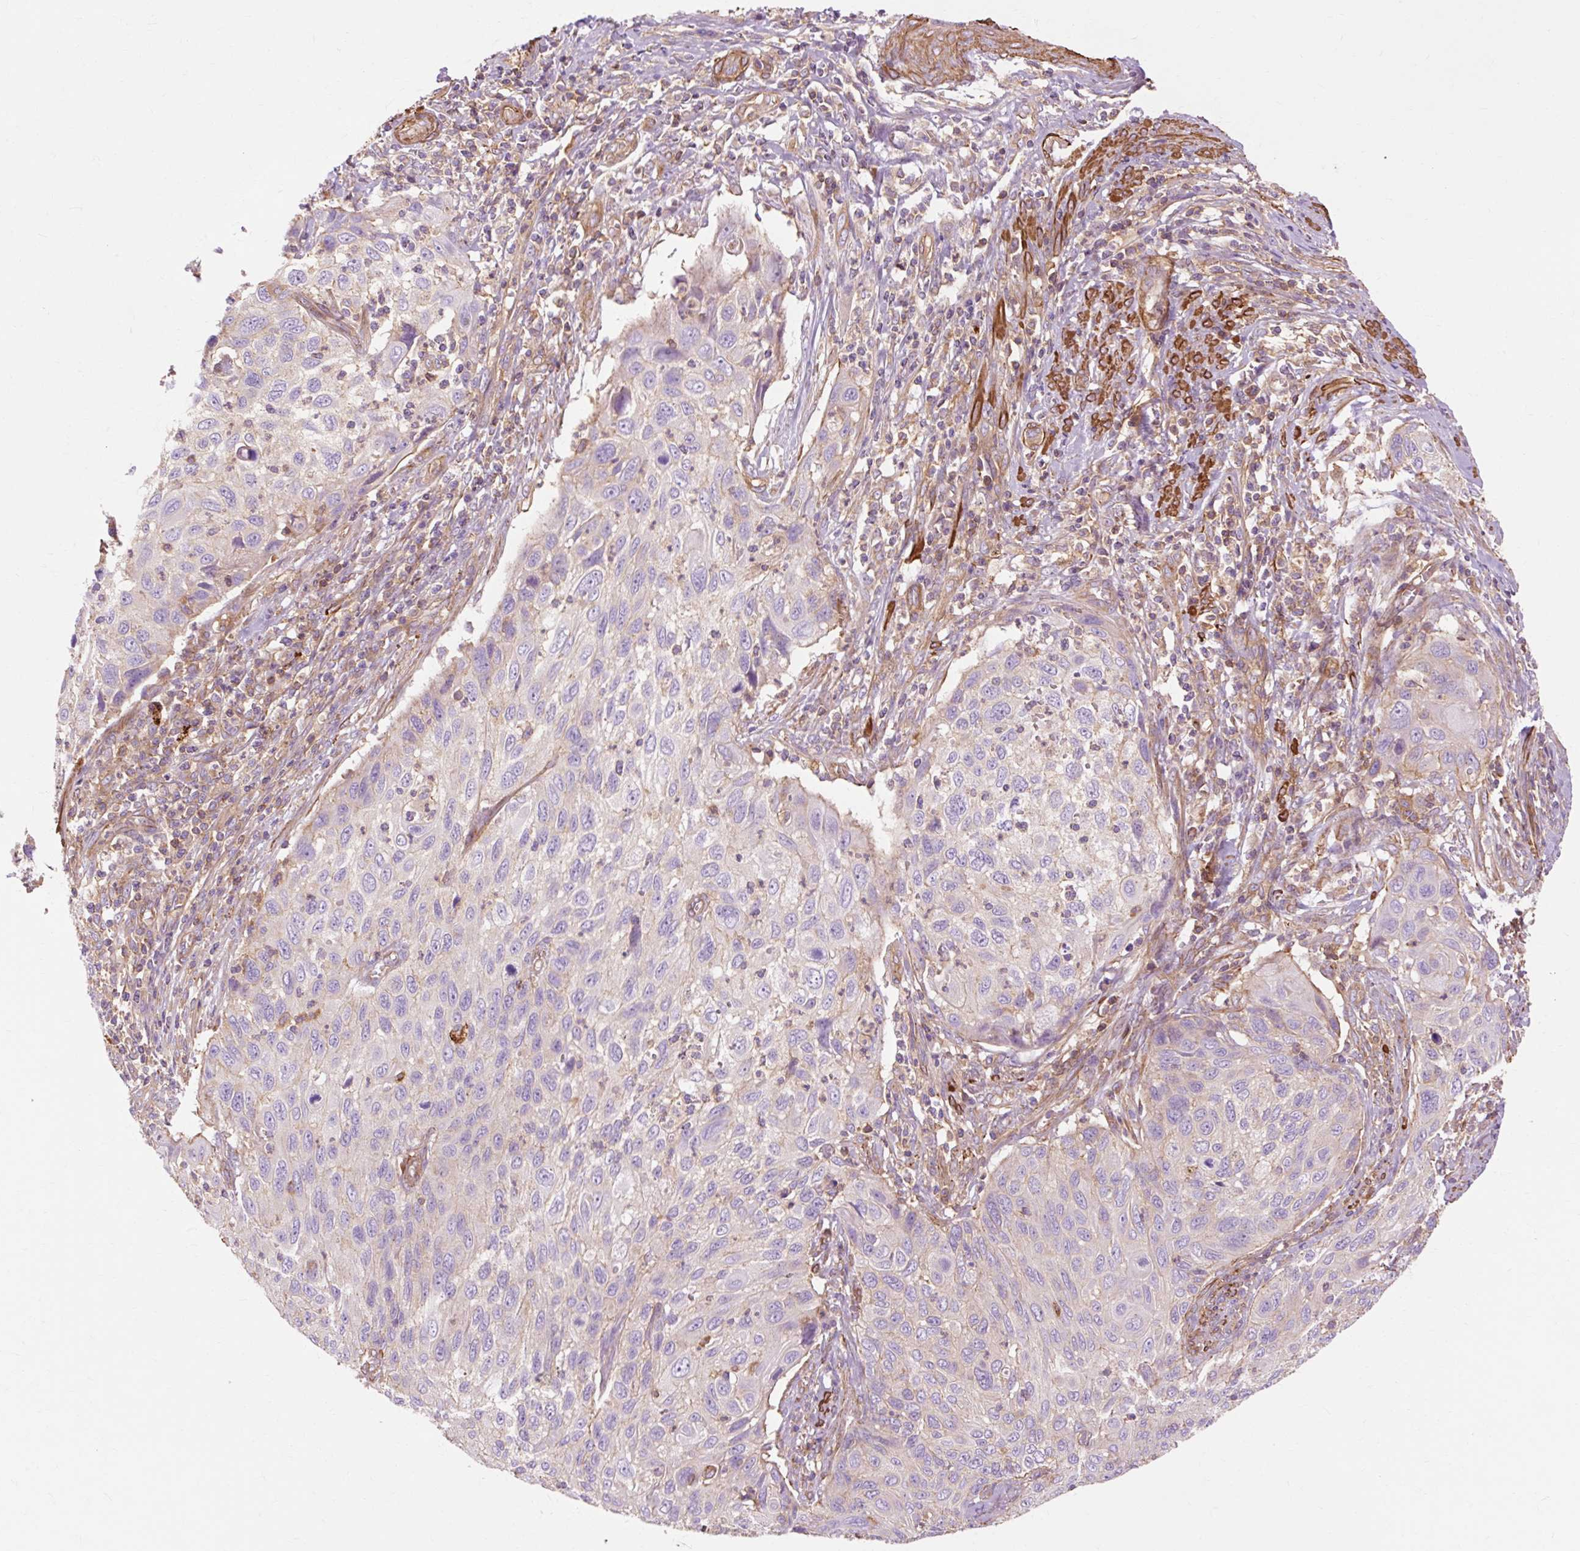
{"staining": {"intensity": "weak", "quantity": "<25%", "location": "cytoplasmic/membranous"}, "tissue": "cervical cancer", "cell_type": "Tumor cells", "image_type": "cancer", "snomed": [{"axis": "morphology", "description": "Squamous cell carcinoma, NOS"}, {"axis": "topography", "description": "Cervix"}], "caption": "The photomicrograph reveals no significant positivity in tumor cells of squamous cell carcinoma (cervical).", "gene": "TBC1D2B", "patient": {"sex": "female", "age": 70}}